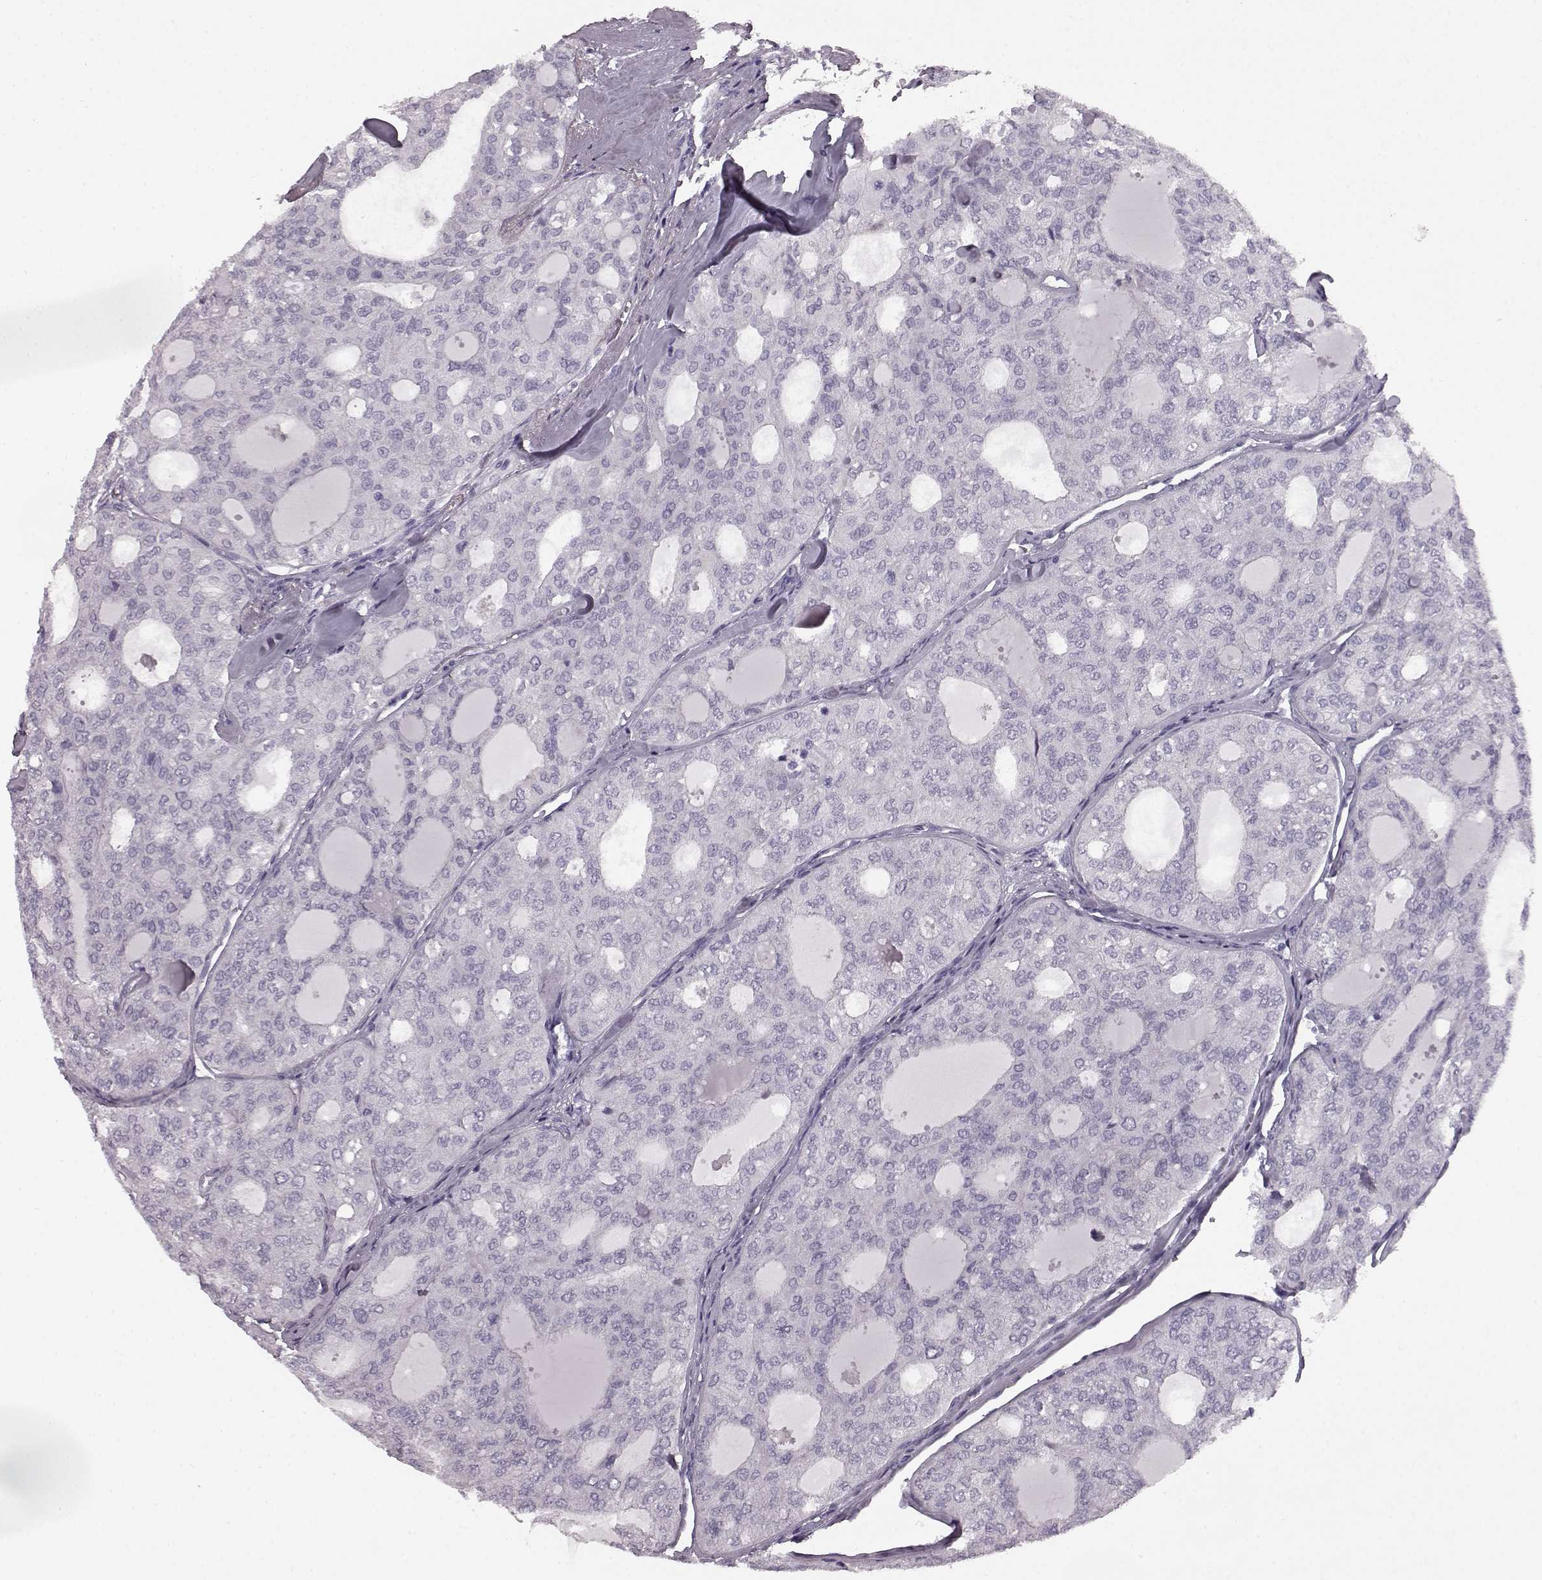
{"staining": {"intensity": "negative", "quantity": "none", "location": "none"}, "tissue": "thyroid cancer", "cell_type": "Tumor cells", "image_type": "cancer", "snomed": [{"axis": "morphology", "description": "Follicular adenoma carcinoma, NOS"}, {"axis": "topography", "description": "Thyroid gland"}], "caption": "This is an immunohistochemistry (IHC) image of human thyroid follicular adenoma carcinoma. There is no expression in tumor cells.", "gene": "AIPL1", "patient": {"sex": "male", "age": 75}}